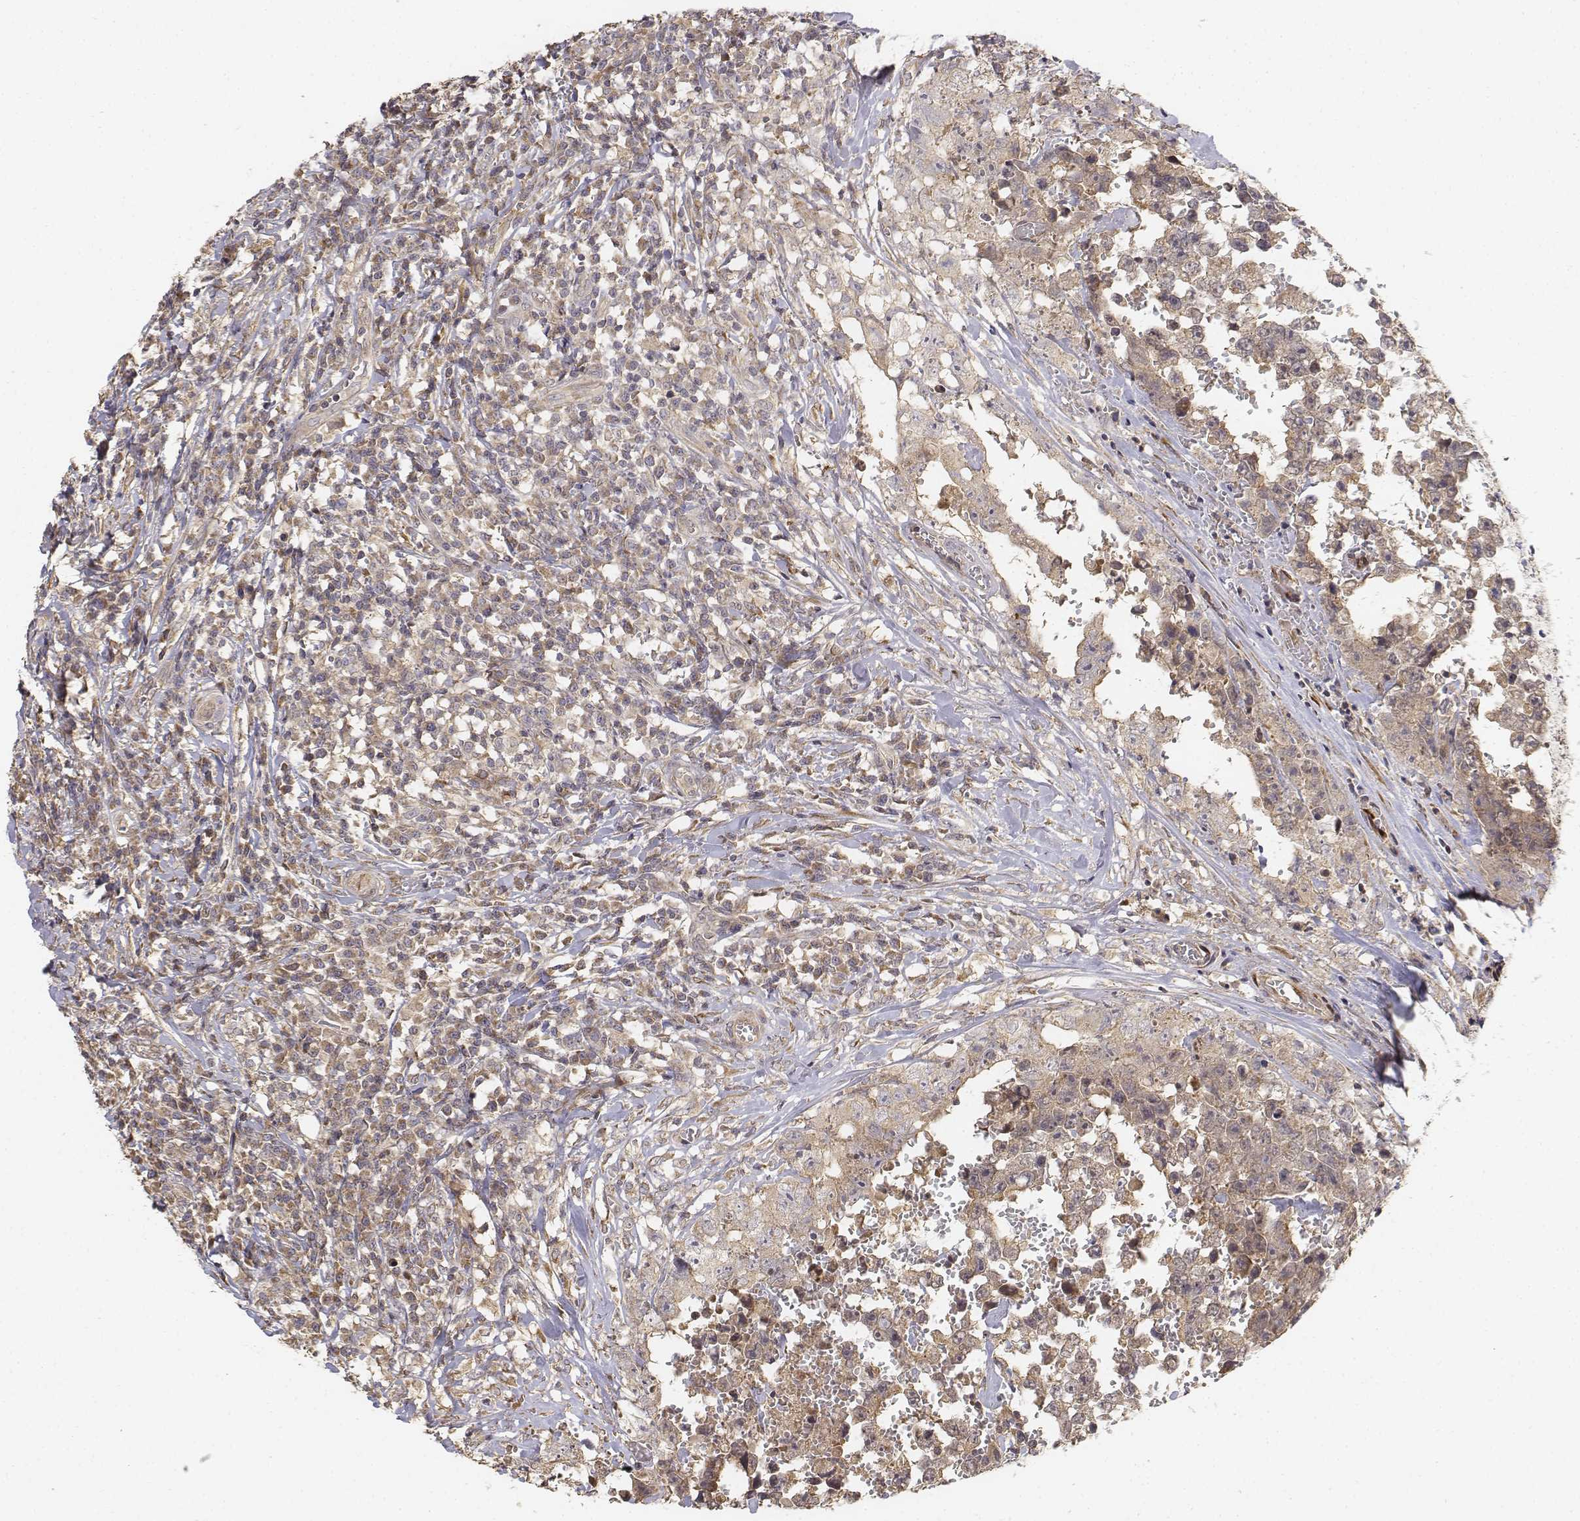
{"staining": {"intensity": "weak", "quantity": ">75%", "location": "cytoplasmic/membranous"}, "tissue": "testis cancer", "cell_type": "Tumor cells", "image_type": "cancer", "snomed": [{"axis": "morphology", "description": "Carcinoma, Embryonal, NOS"}, {"axis": "topography", "description": "Testis"}], "caption": "An image of embryonal carcinoma (testis) stained for a protein displays weak cytoplasmic/membranous brown staining in tumor cells.", "gene": "FBXO21", "patient": {"sex": "male", "age": 36}}